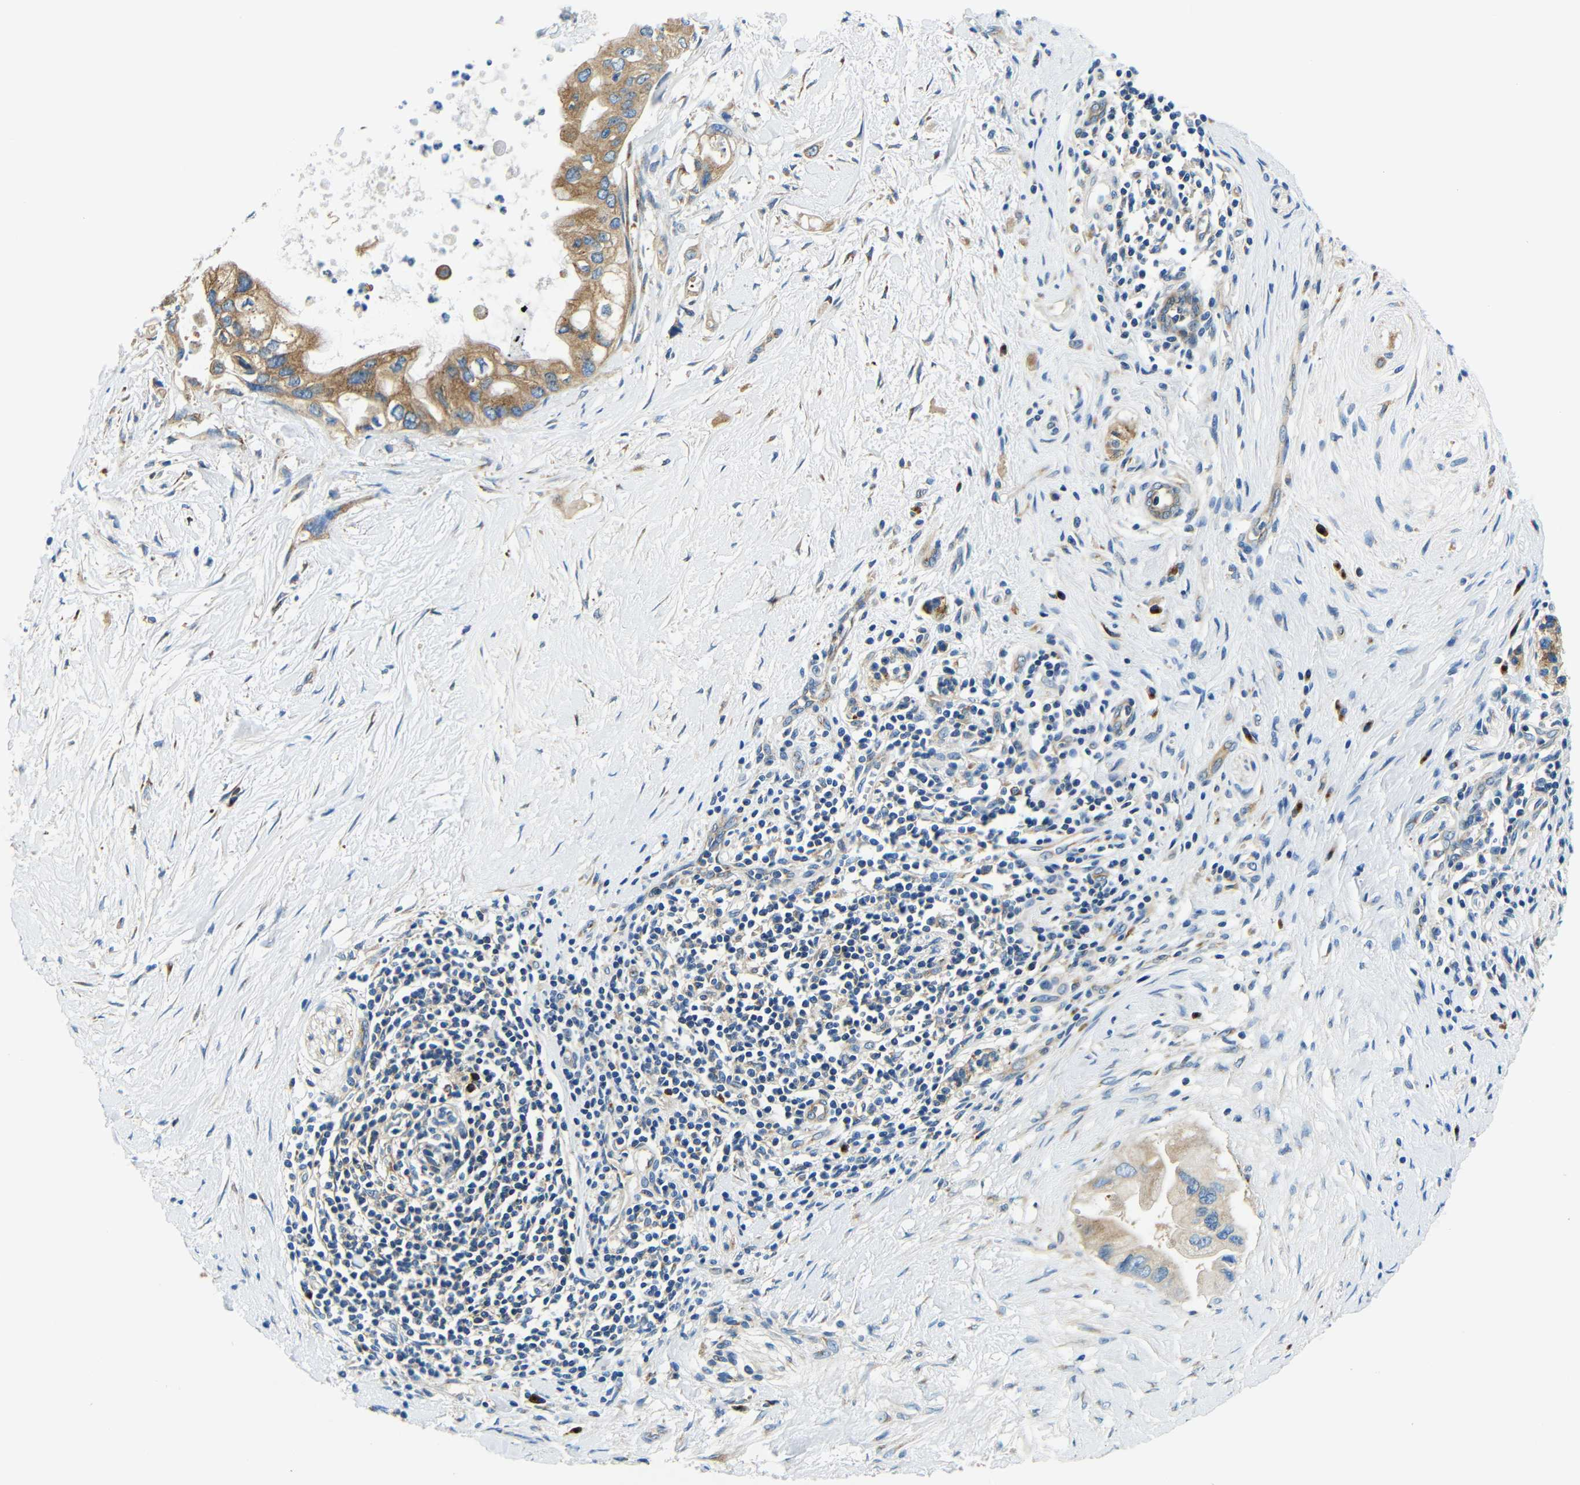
{"staining": {"intensity": "moderate", "quantity": ">75%", "location": "cytoplasmic/membranous"}, "tissue": "pancreatic cancer", "cell_type": "Tumor cells", "image_type": "cancer", "snomed": [{"axis": "morphology", "description": "Adenocarcinoma, NOS"}, {"axis": "topography", "description": "Pancreas"}], "caption": "Human pancreatic cancer (adenocarcinoma) stained with a brown dye exhibits moderate cytoplasmic/membranous positive positivity in approximately >75% of tumor cells.", "gene": "USO1", "patient": {"sex": "male", "age": 55}}